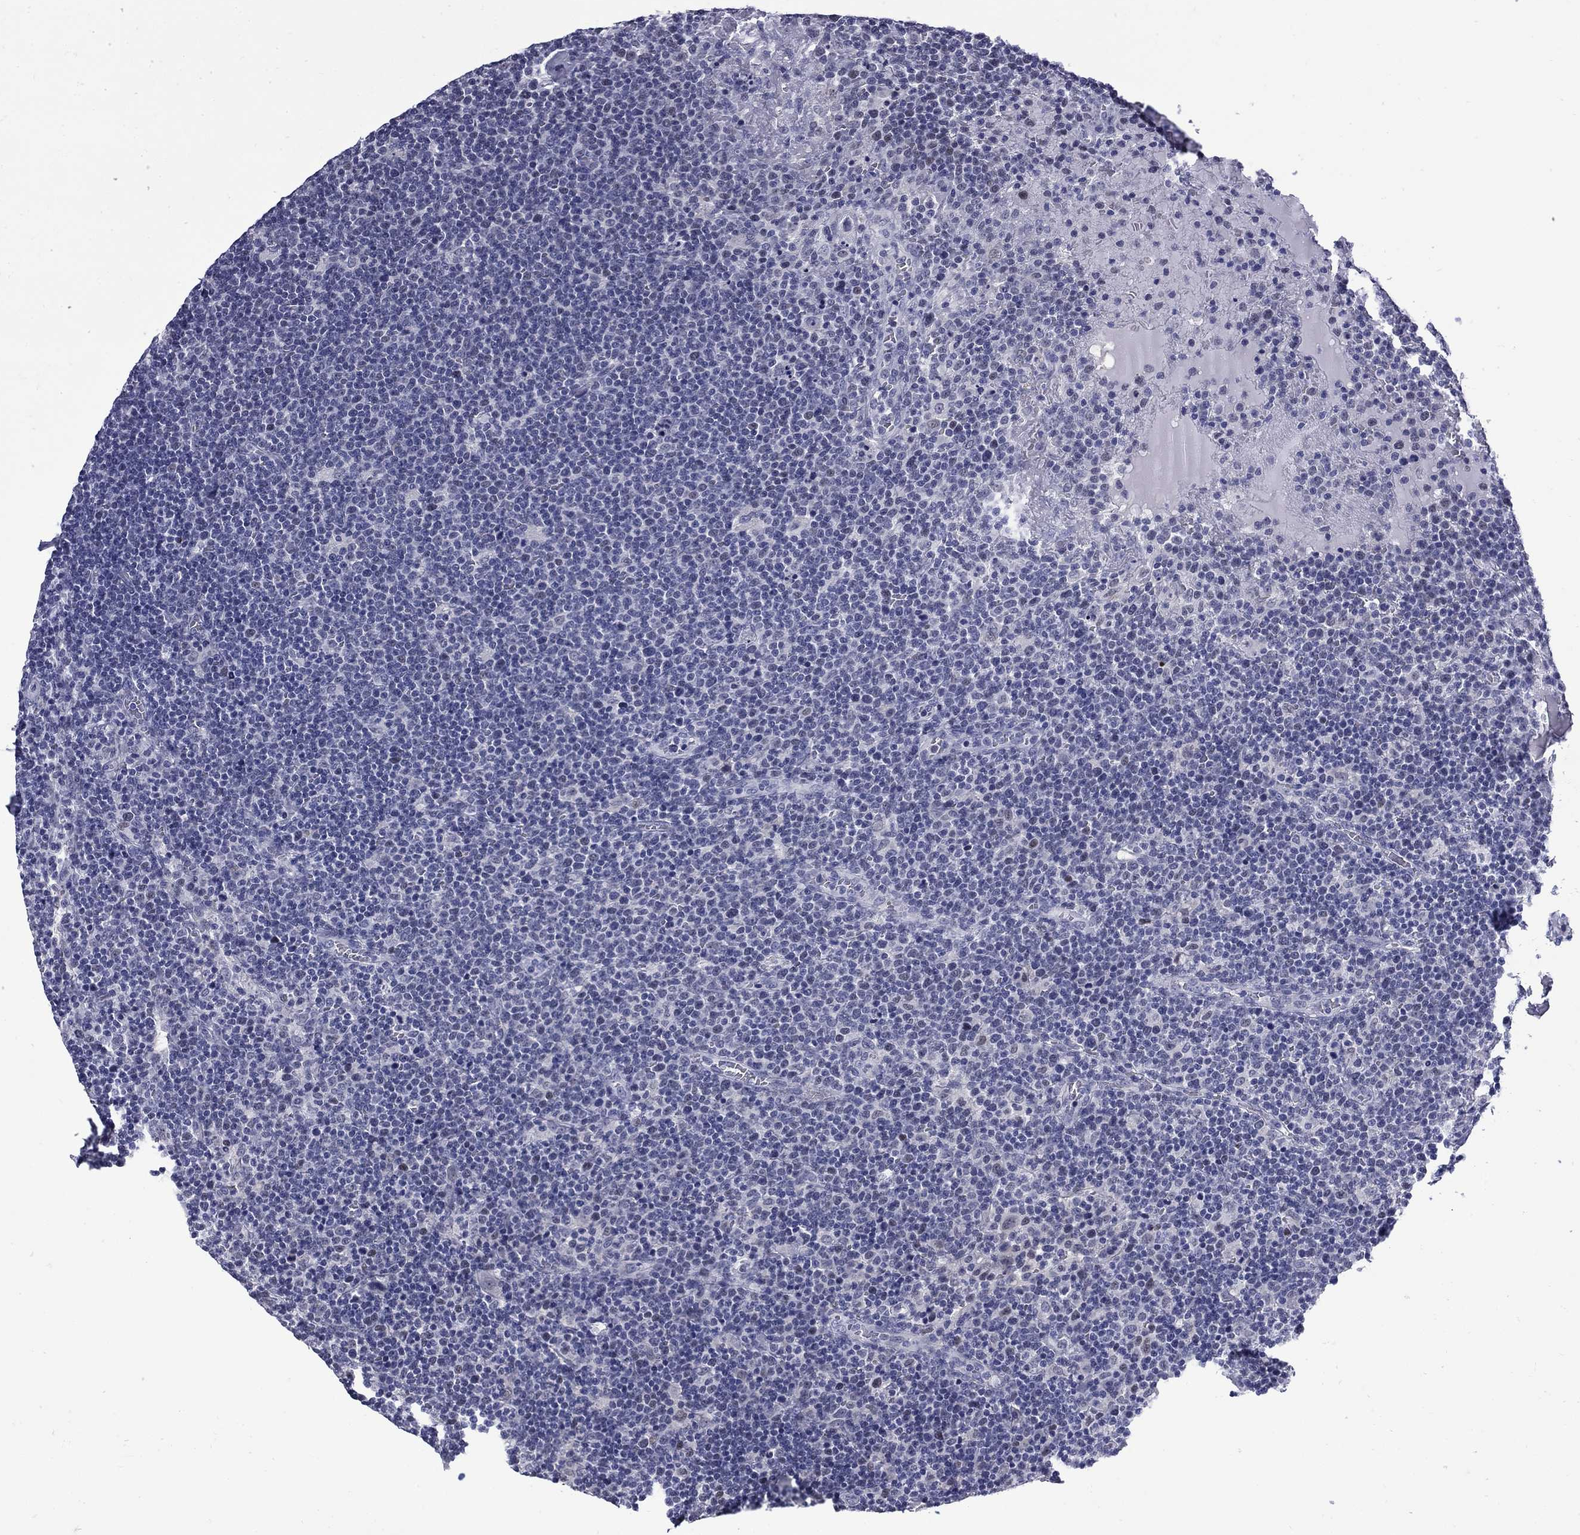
{"staining": {"intensity": "negative", "quantity": "none", "location": "none"}, "tissue": "lymphoma", "cell_type": "Tumor cells", "image_type": "cancer", "snomed": [{"axis": "morphology", "description": "Malignant lymphoma, non-Hodgkin's type, High grade"}, {"axis": "topography", "description": "Lymph node"}], "caption": "This is an immunohistochemistry (IHC) micrograph of malignant lymphoma, non-Hodgkin's type (high-grade). There is no expression in tumor cells.", "gene": "MGARP", "patient": {"sex": "male", "age": 61}}